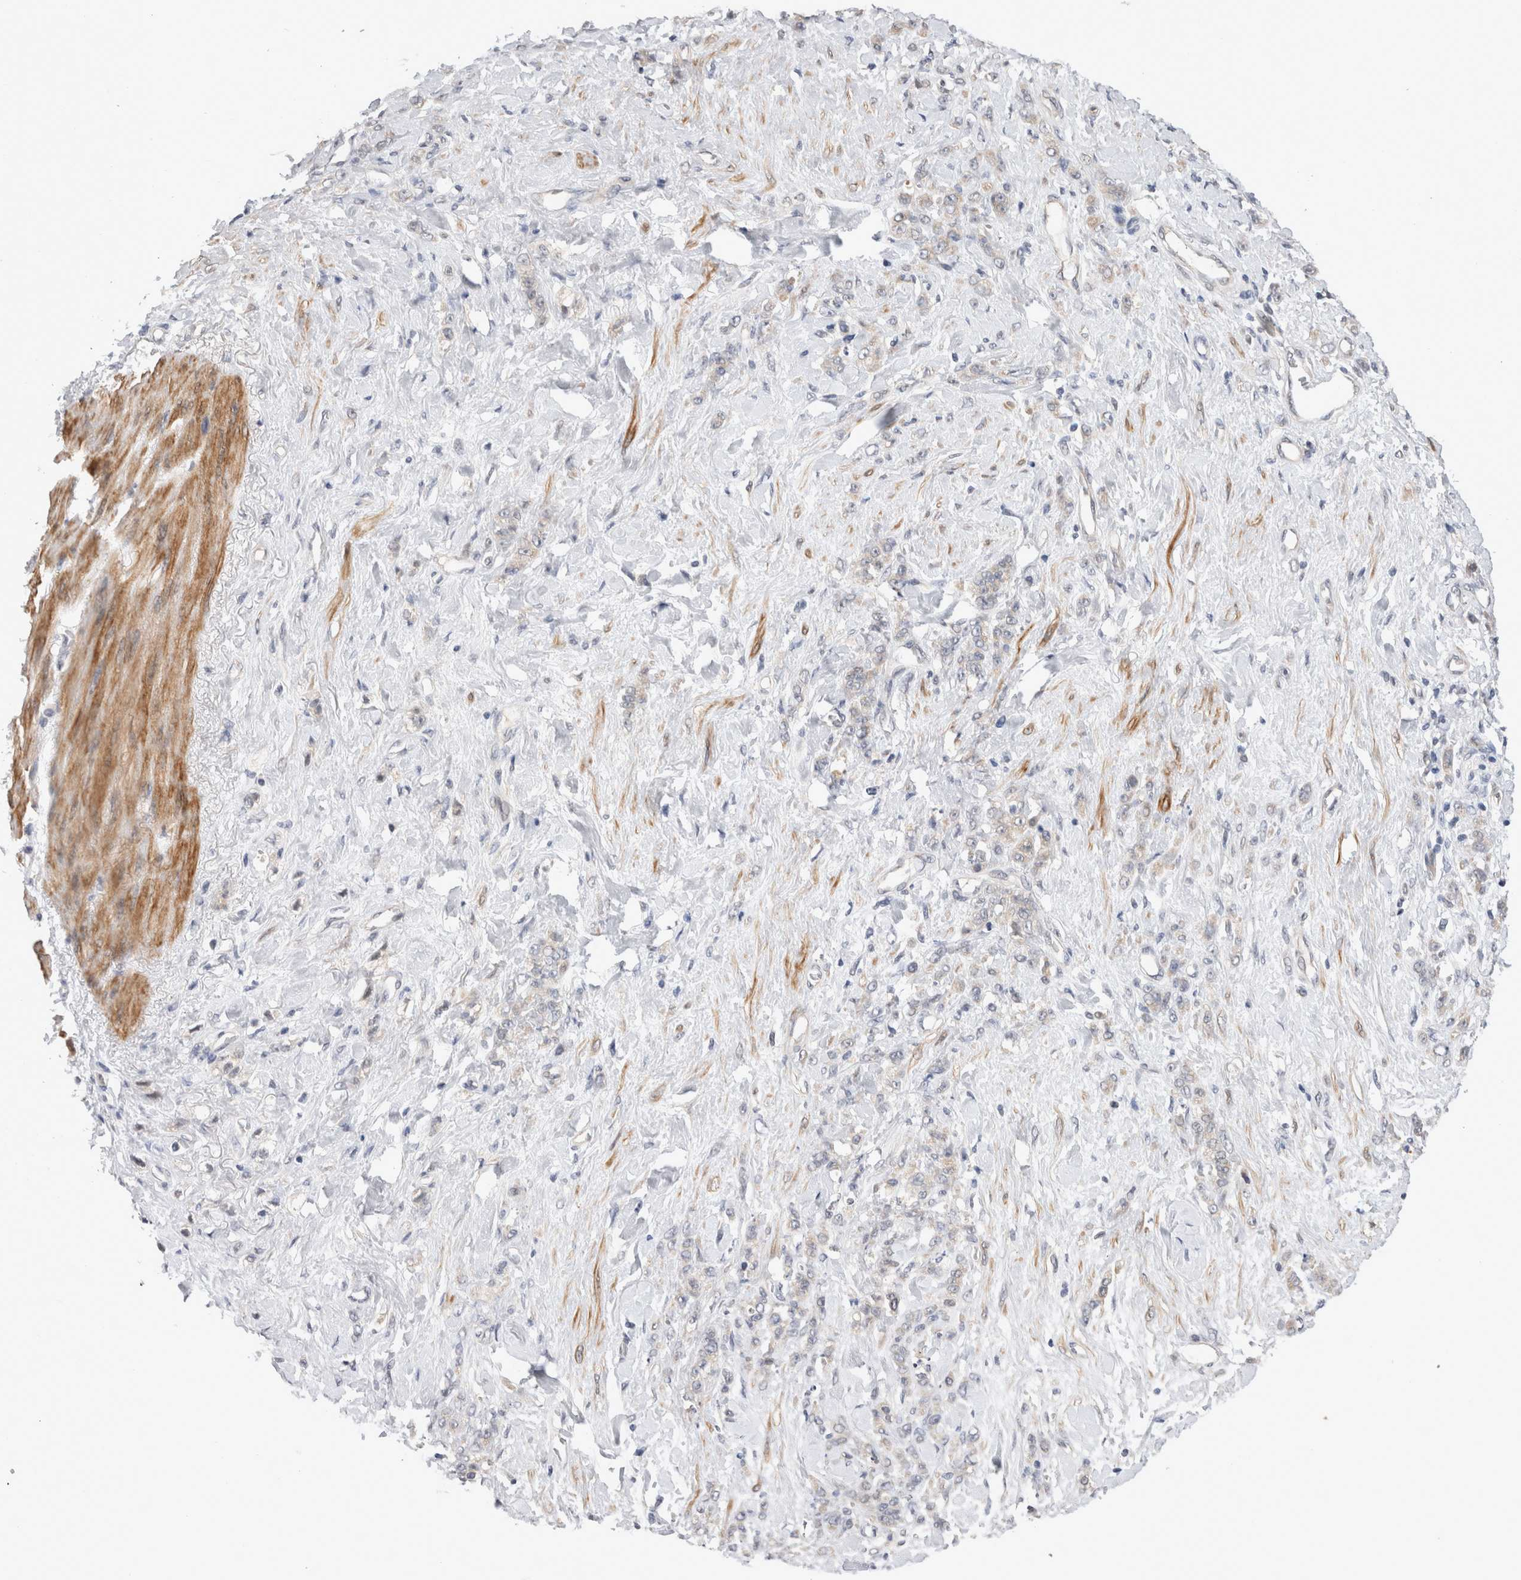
{"staining": {"intensity": "weak", "quantity": "<25%", "location": "cytoplasmic/membranous"}, "tissue": "stomach cancer", "cell_type": "Tumor cells", "image_type": "cancer", "snomed": [{"axis": "morphology", "description": "Adenocarcinoma, NOS"}, {"axis": "topography", "description": "Stomach"}], "caption": "High power microscopy histopathology image of an IHC micrograph of adenocarcinoma (stomach), revealing no significant positivity in tumor cells. (DAB (3,3'-diaminobenzidine) immunohistochemistry (IHC) with hematoxylin counter stain).", "gene": "CRYBG1", "patient": {"sex": "male", "age": 82}}